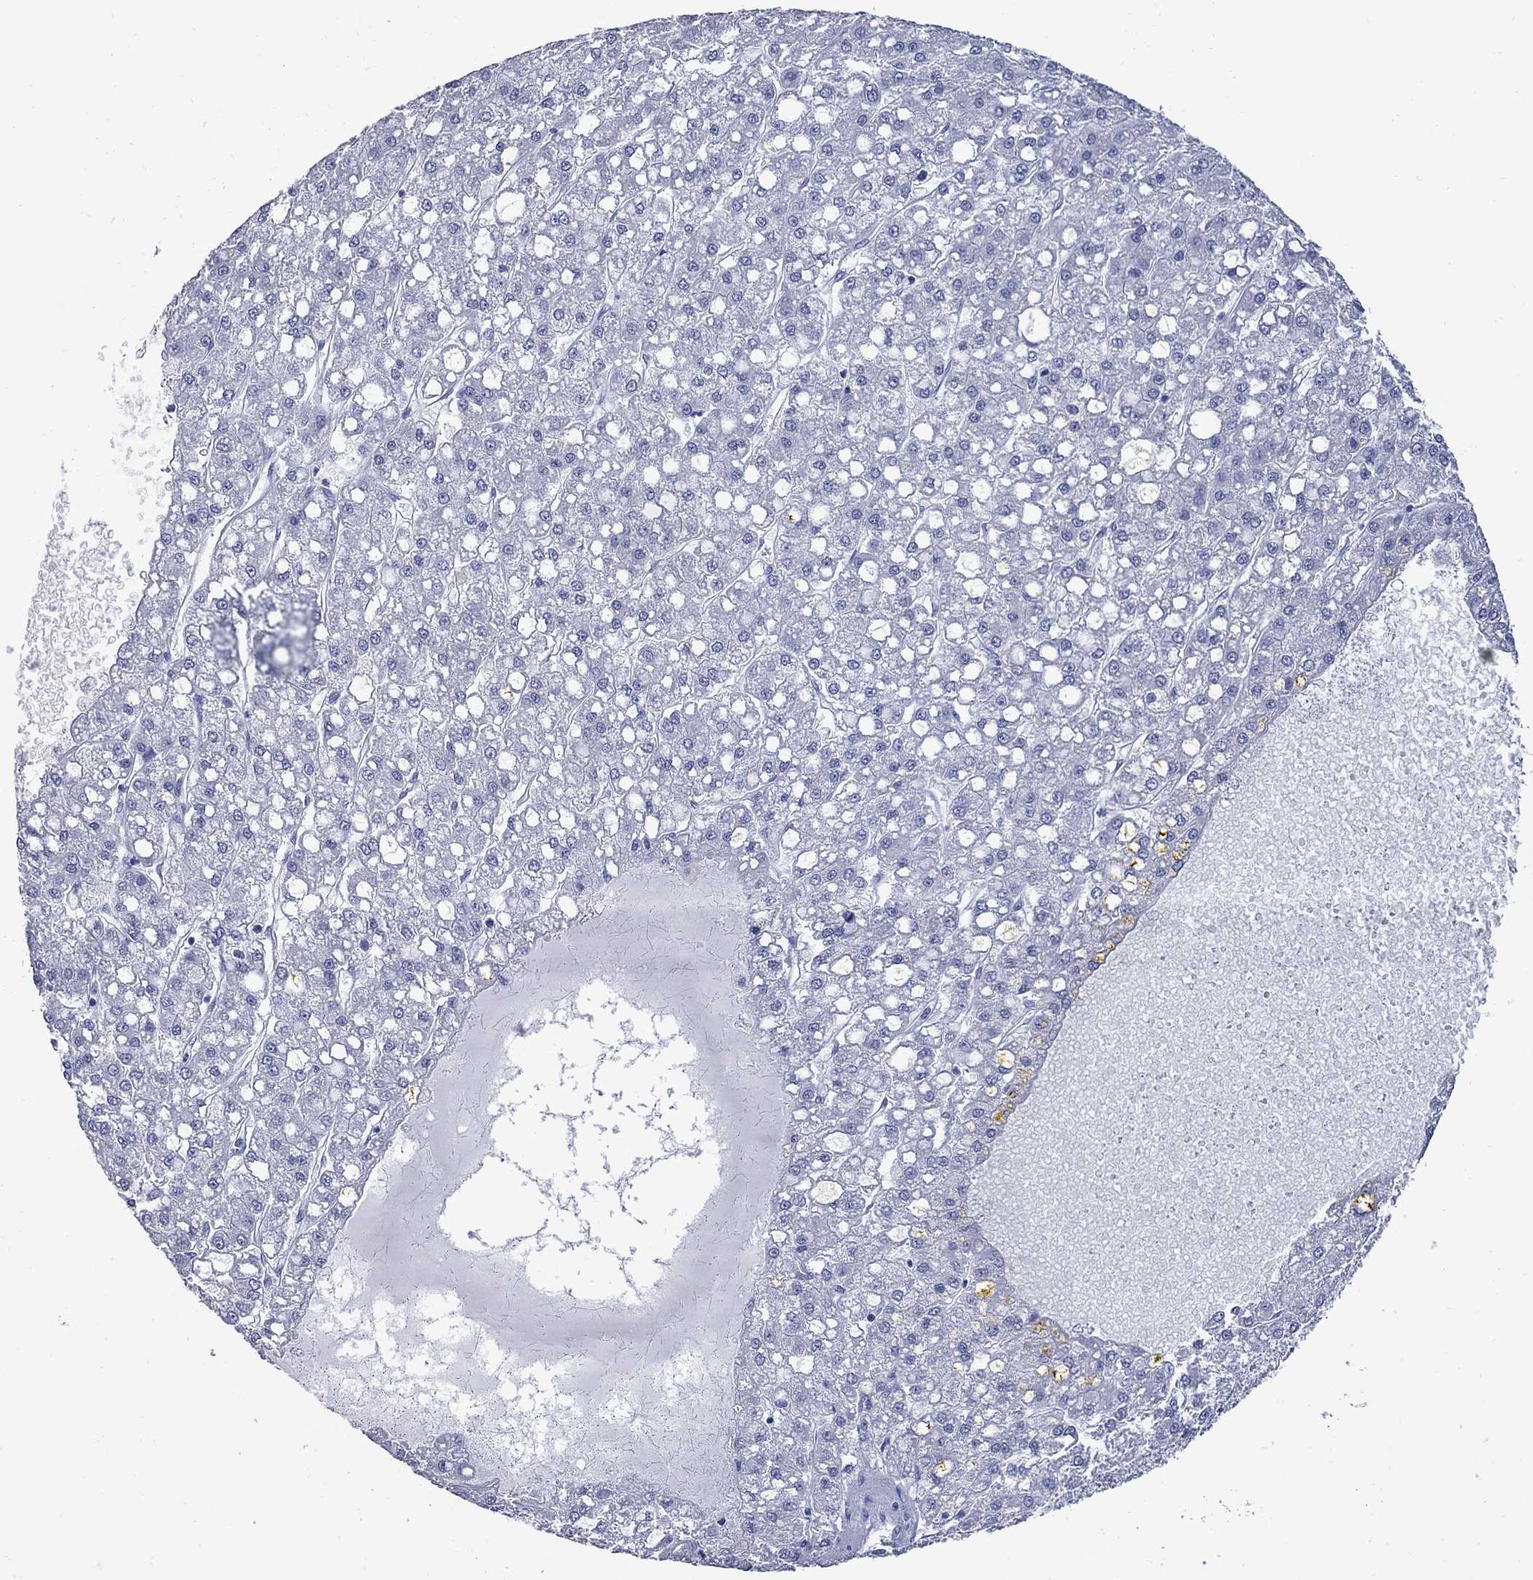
{"staining": {"intensity": "negative", "quantity": "none", "location": "none"}, "tissue": "liver cancer", "cell_type": "Tumor cells", "image_type": "cancer", "snomed": [{"axis": "morphology", "description": "Carcinoma, Hepatocellular, NOS"}, {"axis": "topography", "description": "Liver"}], "caption": "Immunohistochemistry (IHC) image of neoplastic tissue: human liver cancer (hepatocellular carcinoma) stained with DAB (3,3'-diaminobenzidine) displays no significant protein staining in tumor cells.", "gene": "TACC3", "patient": {"sex": "male", "age": 67}}